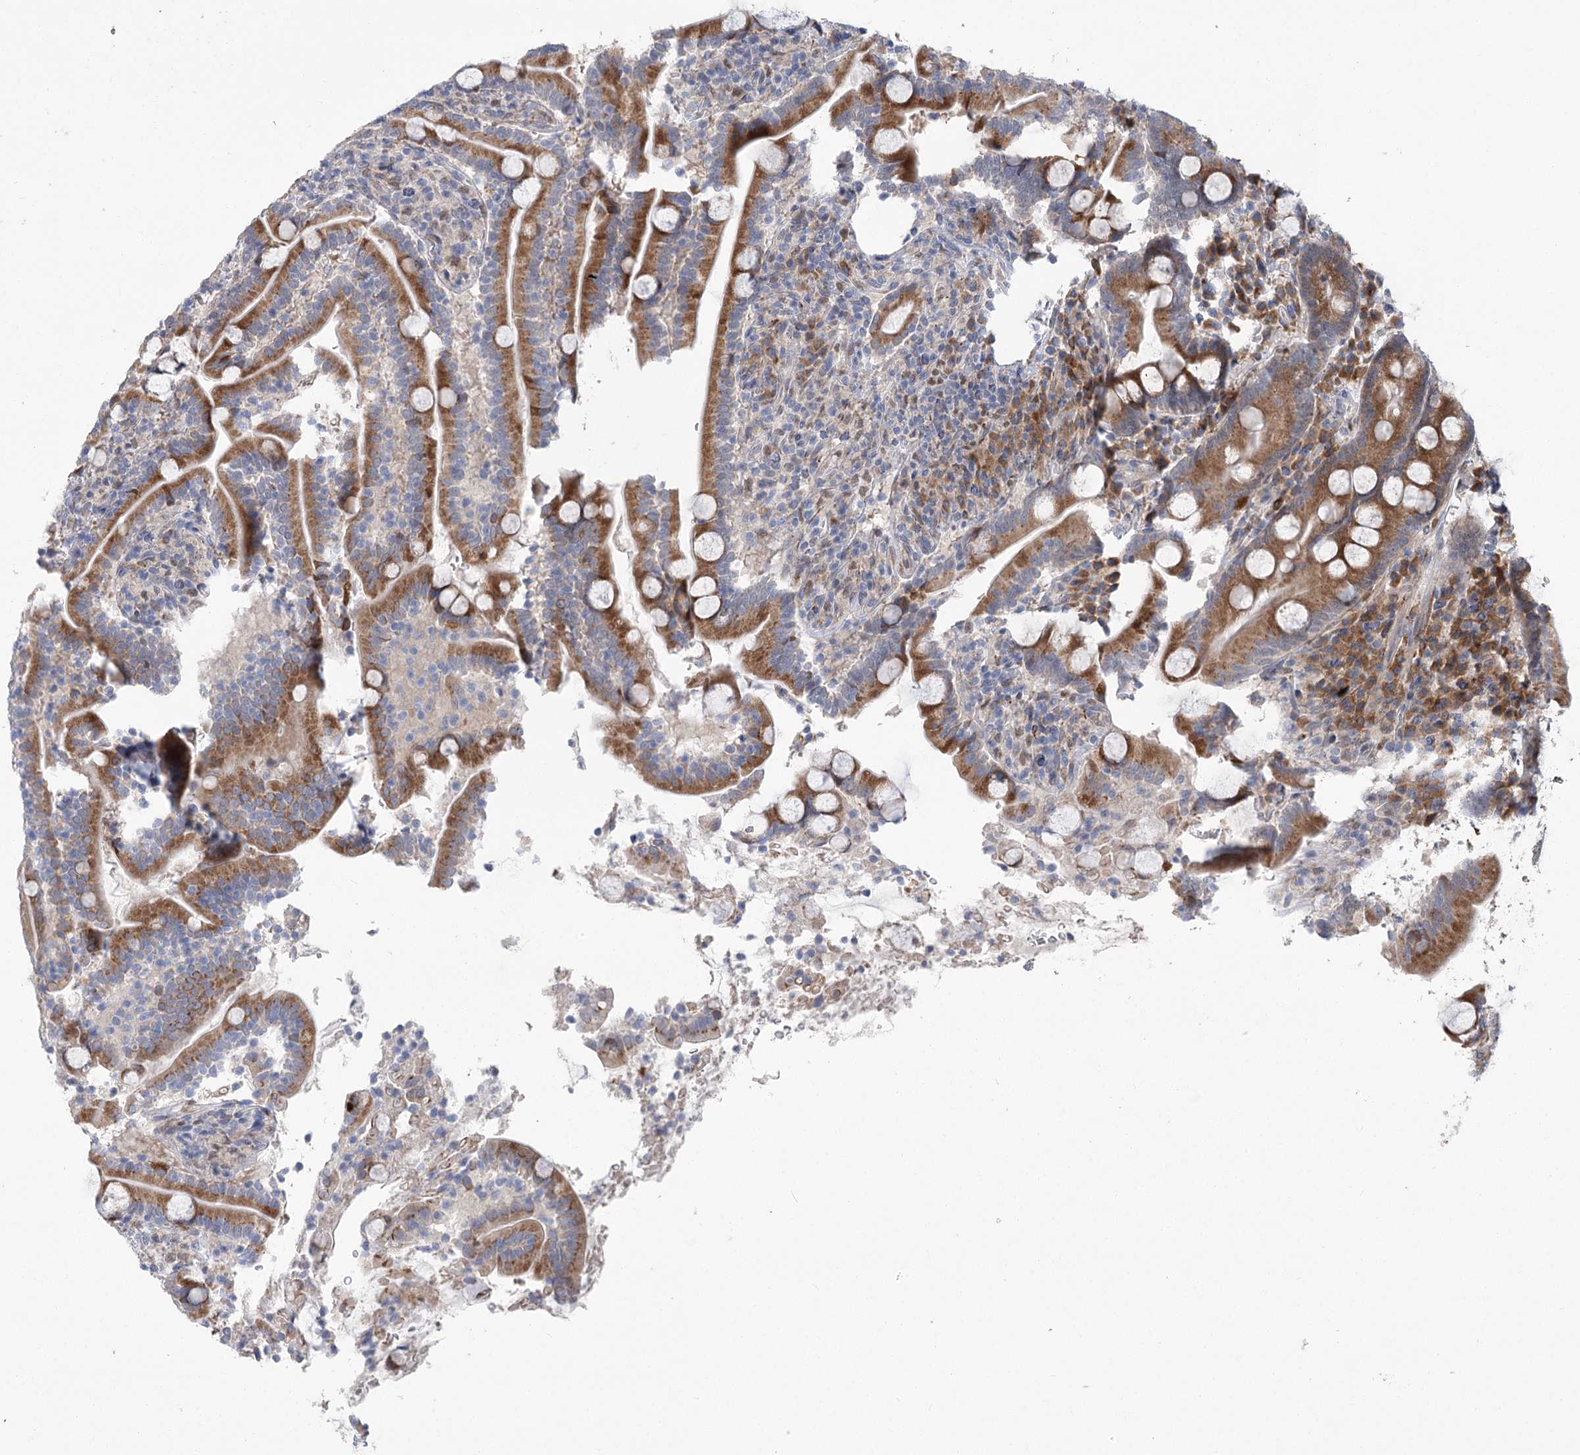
{"staining": {"intensity": "strong", "quantity": "25%-75%", "location": "cytoplasmic/membranous"}, "tissue": "duodenum", "cell_type": "Glandular cells", "image_type": "normal", "snomed": [{"axis": "morphology", "description": "Normal tissue, NOS"}, {"axis": "topography", "description": "Duodenum"}], "caption": "Immunohistochemical staining of benign human duodenum displays 25%-75% levels of strong cytoplasmic/membranous protein expression in approximately 25%-75% of glandular cells.", "gene": "GCNT4", "patient": {"sex": "male", "age": 35}}